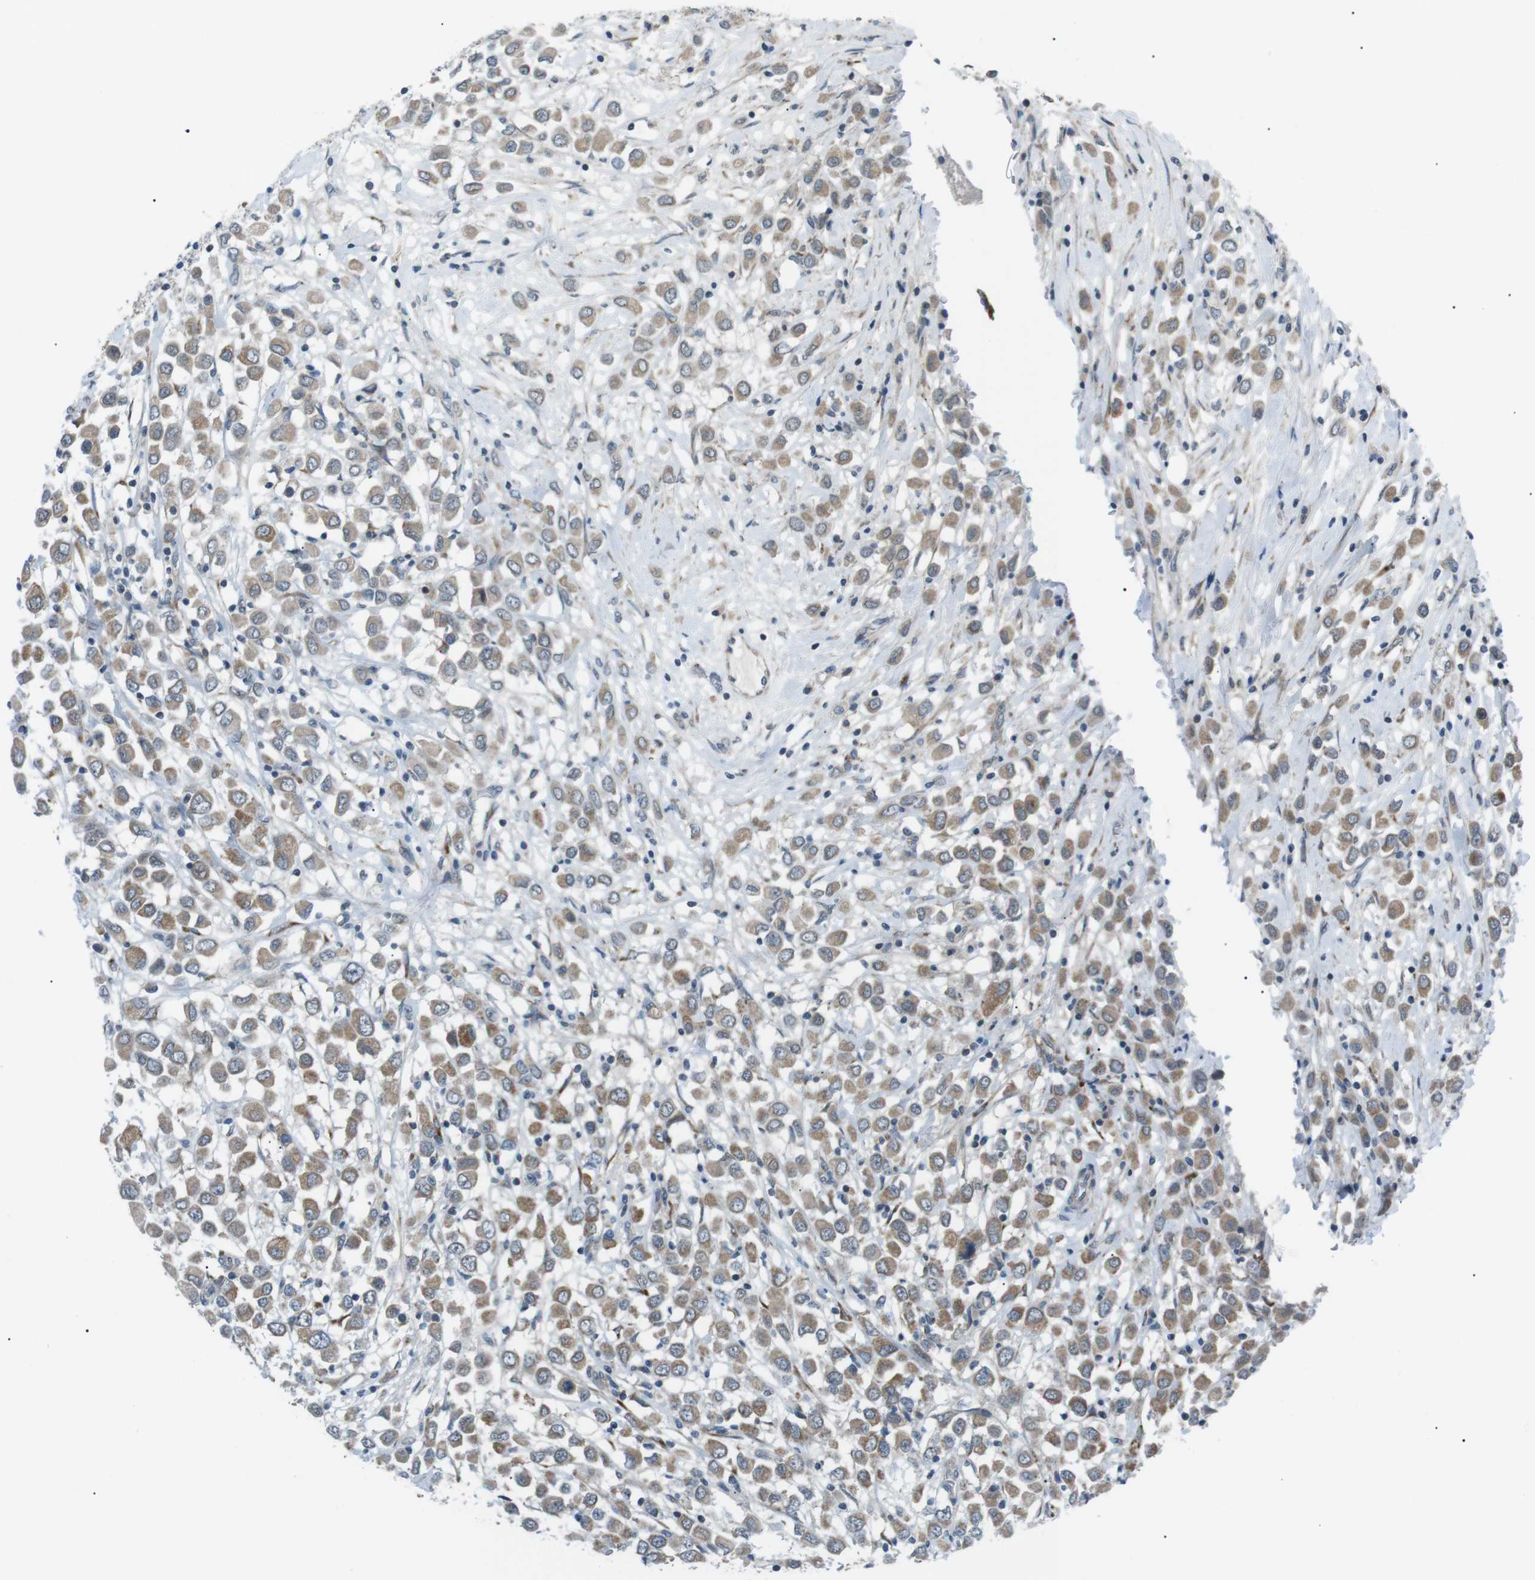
{"staining": {"intensity": "moderate", "quantity": ">75%", "location": "cytoplasmic/membranous"}, "tissue": "breast cancer", "cell_type": "Tumor cells", "image_type": "cancer", "snomed": [{"axis": "morphology", "description": "Duct carcinoma"}, {"axis": "topography", "description": "Breast"}], "caption": "Brown immunohistochemical staining in infiltrating ductal carcinoma (breast) shows moderate cytoplasmic/membranous positivity in about >75% of tumor cells.", "gene": "ARID5B", "patient": {"sex": "female", "age": 61}}